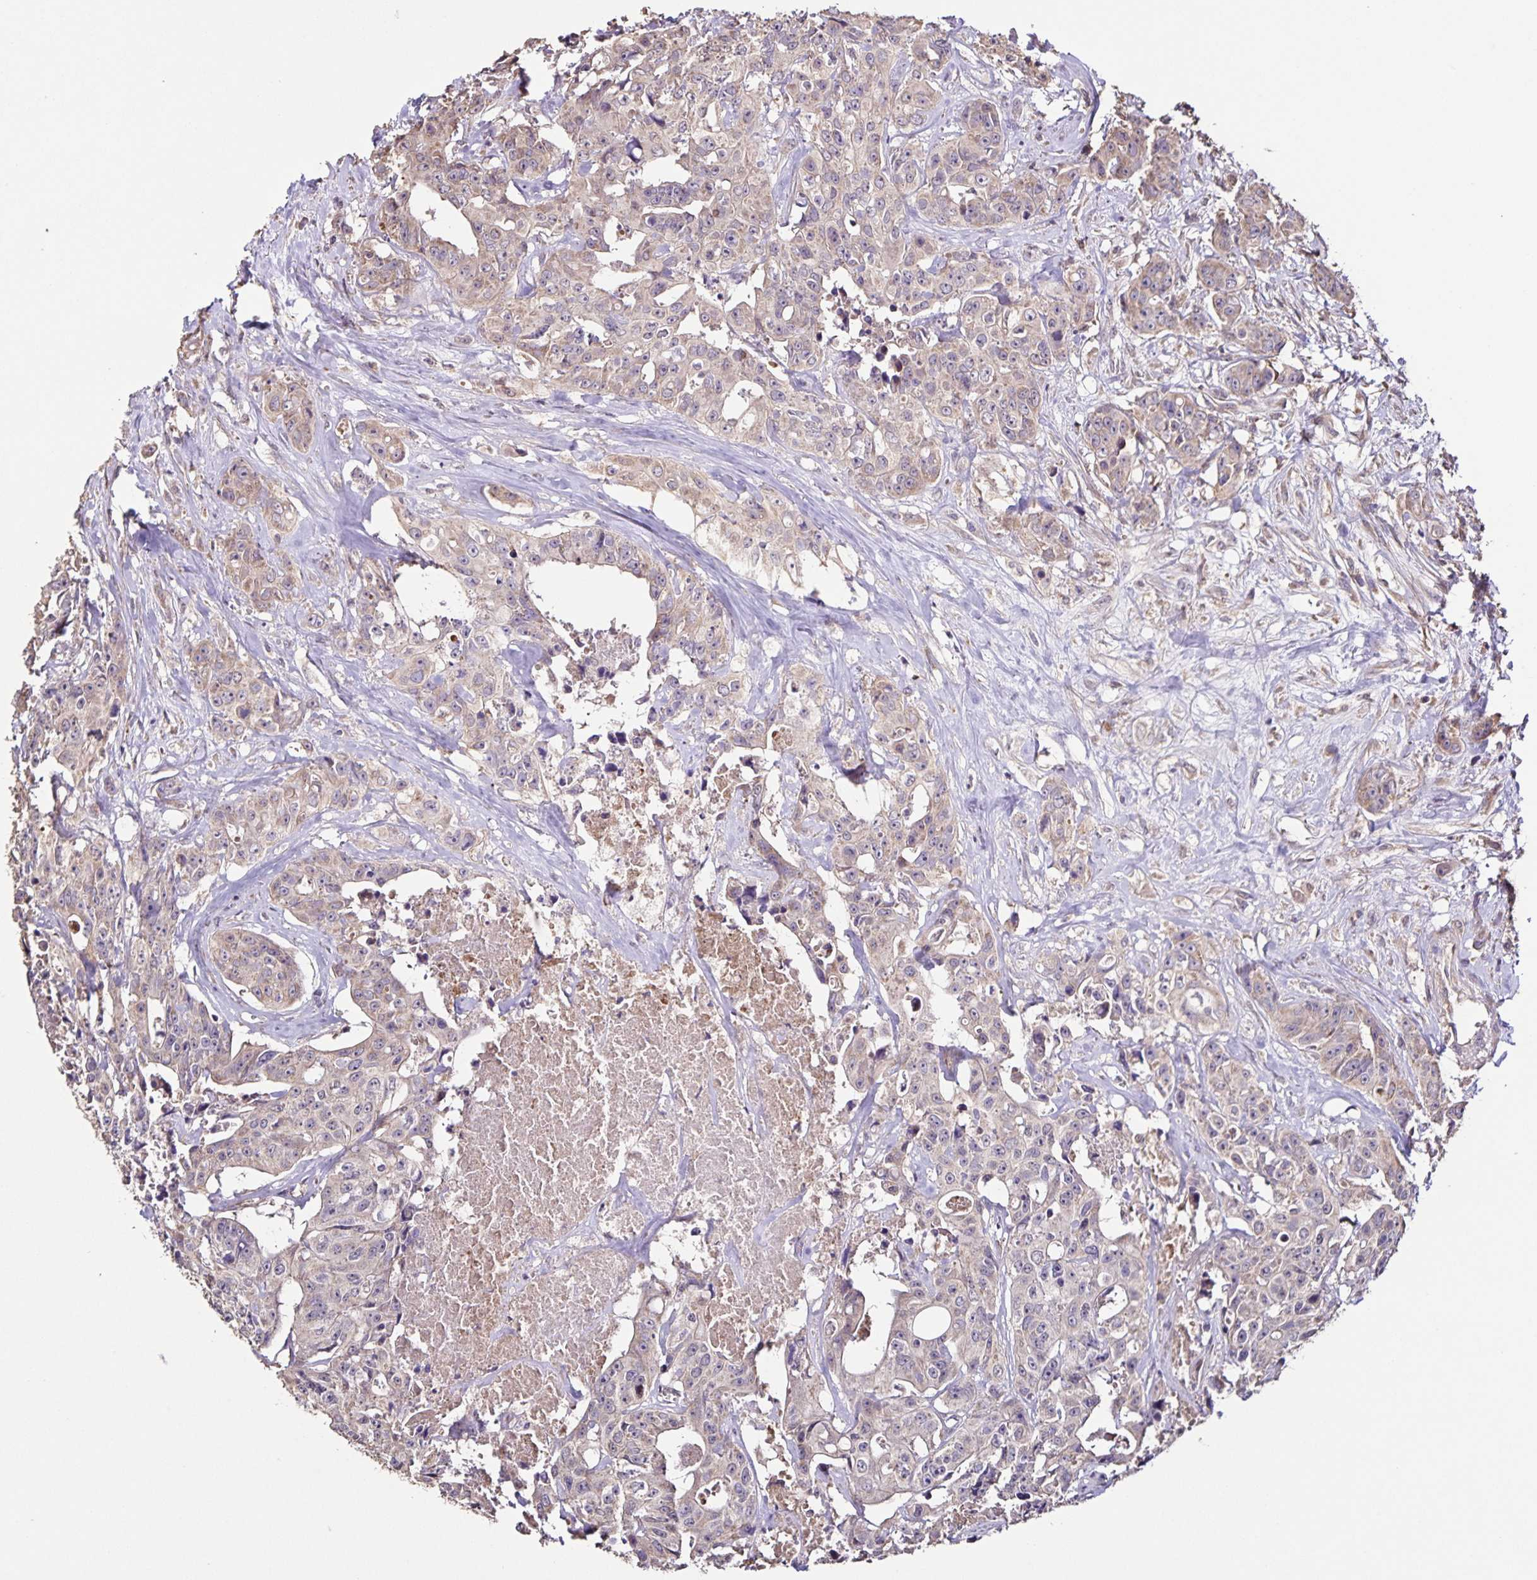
{"staining": {"intensity": "weak", "quantity": "<25%", "location": "cytoplasmic/membranous"}, "tissue": "colorectal cancer", "cell_type": "Tumor cells", "image_type": "cancer", "snomed": [{"axis": "morphology", "description": "Adenocarcinoma, NOS"}, {"axis": "topography", "description": "Rectum"}], "caption": "Image shows no significant protein staining in tumor cells of colorectal adenocarcinoma.", "gene": "MAN1A1", "patient": {"sex": "female", "age": 62}}